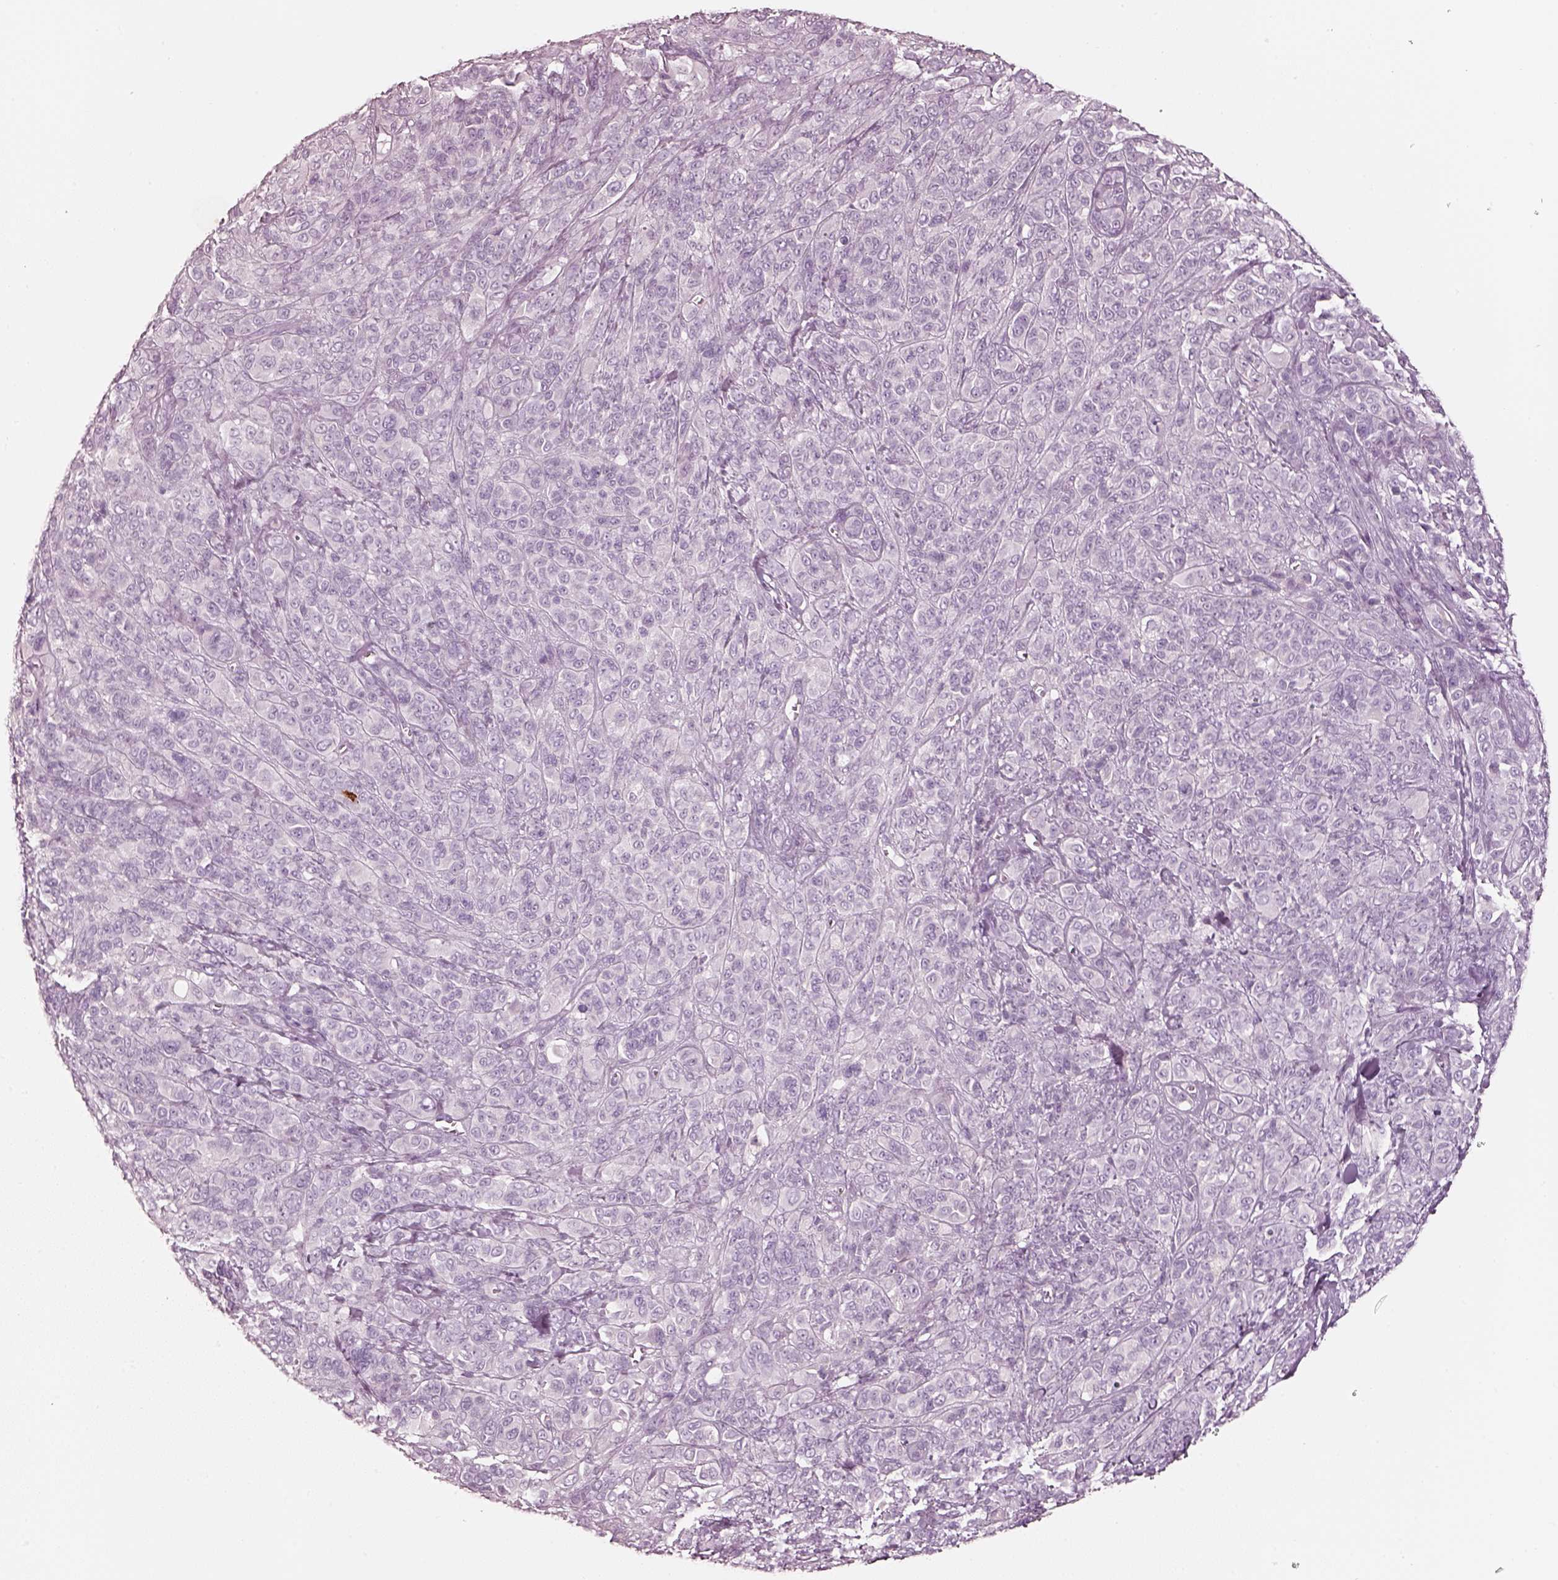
{"staining": {"intensity": "negative", "quantity": "none", "location": "none"}, "tissue": "melanoma", "cell_type": "Tumor cells", "image_type": "cancer", "snomed": [{"axis": "morphology", "description": "Malignant melanoma, NOS"}, {"axis": "topography", "description": "Skin"}], "caption": "High power microscopy micrograph of an IHC histopathology image of melanoma, revealing no significant staining in tumor cells.", "gene": "R3HDML", "patient": {"sex": "female", "age": 87}}